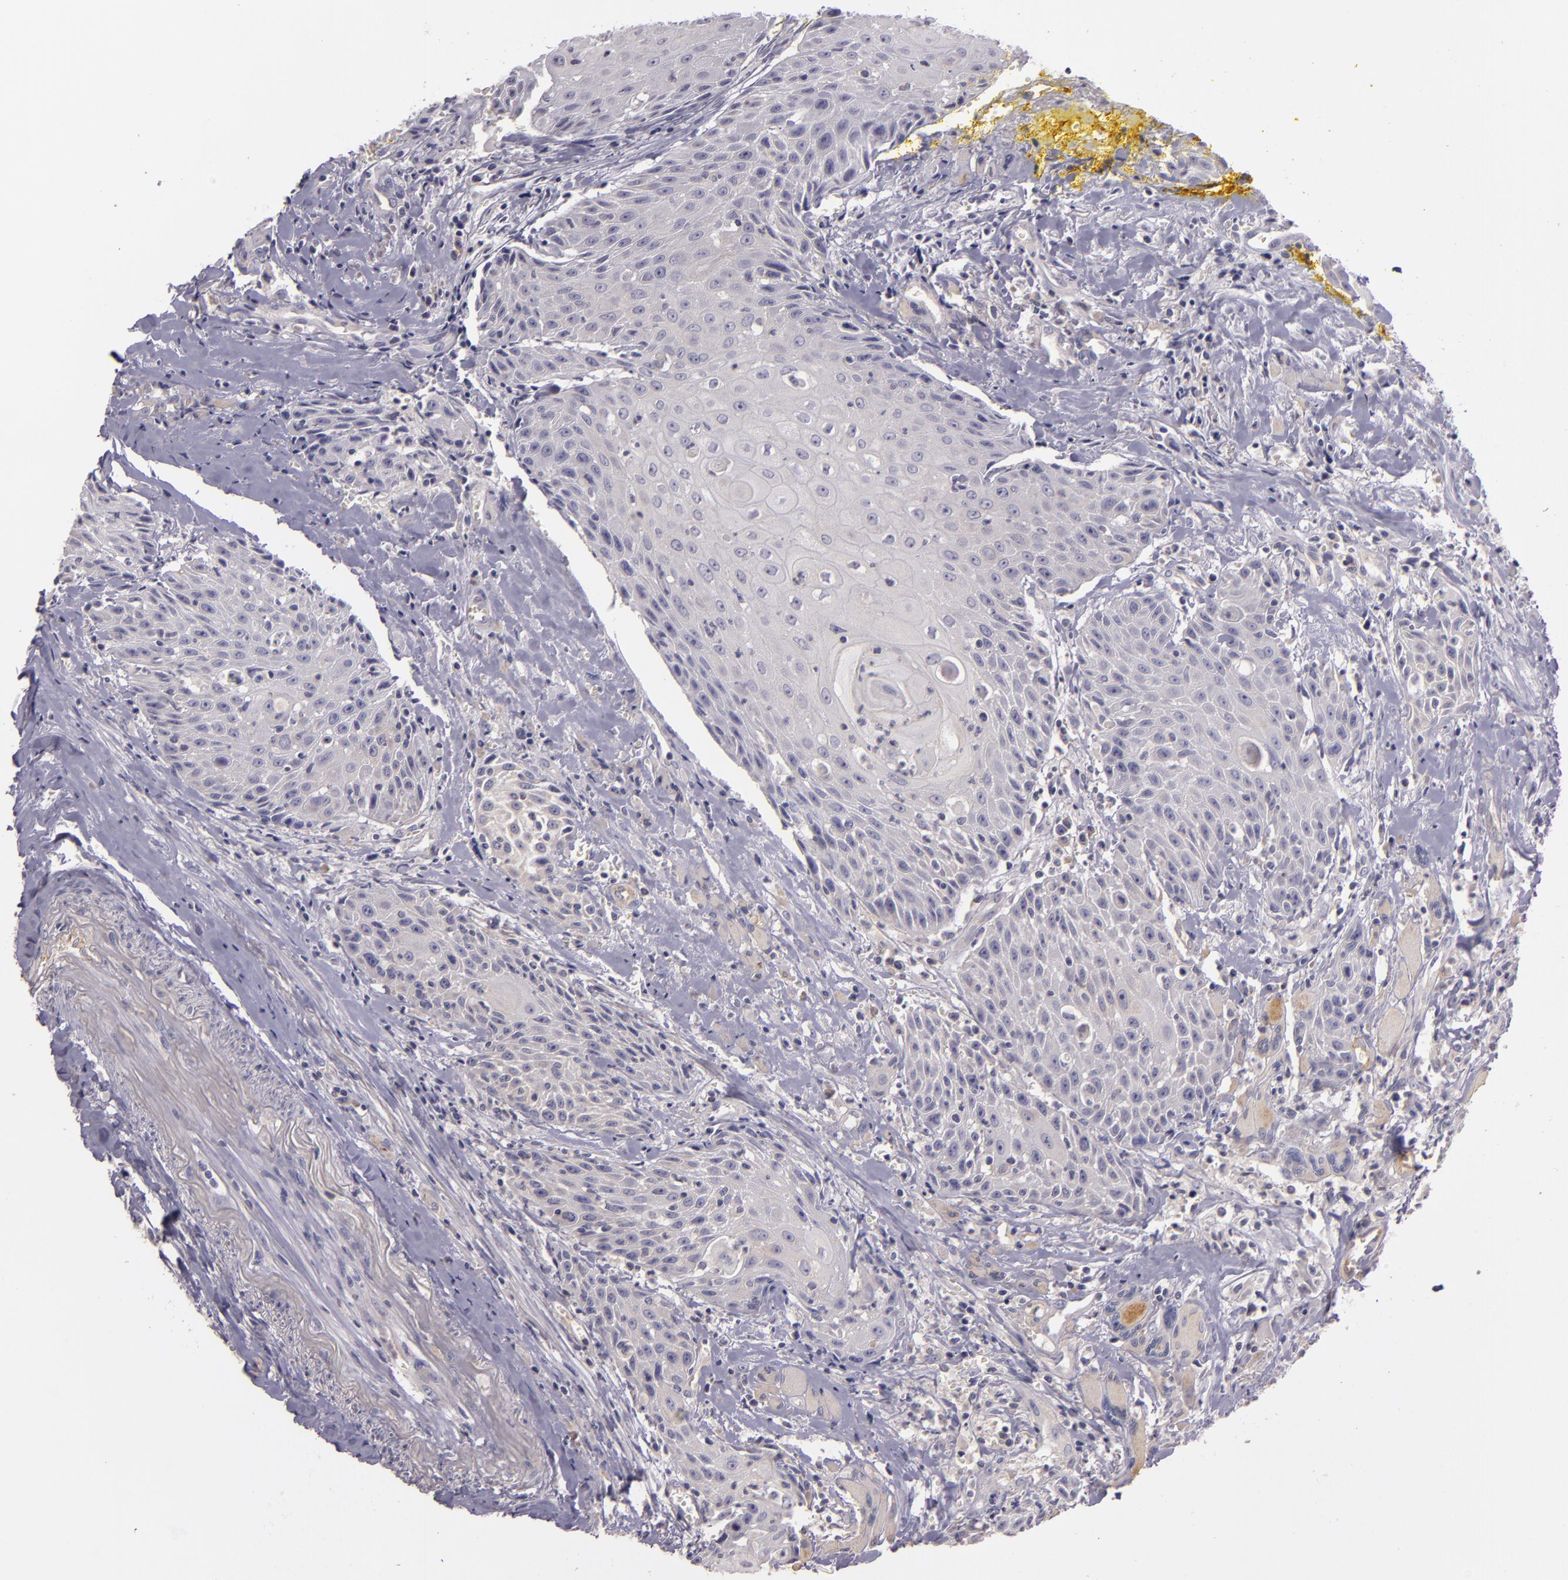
{"staining": {"intensity": "weak", "quantity": "<25%", "location": "cytoplasmic/membranous"}, "tissue": "head and neck cancer", "cell_type": "Tumor cells", "image_type": "cancer", "snomed": [{"axis": "morphology", "description": "Squamous cell carcinoma, NOS"}, {"axis": "topography", "description": "Oral tissue"}, {"axis": "topography", "description": "Head-Neck"}], "caption": "Immunohistochemistry of human head and neck cancer (squamous cell carcinoma) demonstrates no staining in tumor cells.", "gene": "RALGAPA1", "patient": {"sex": "female", "age": 82}}